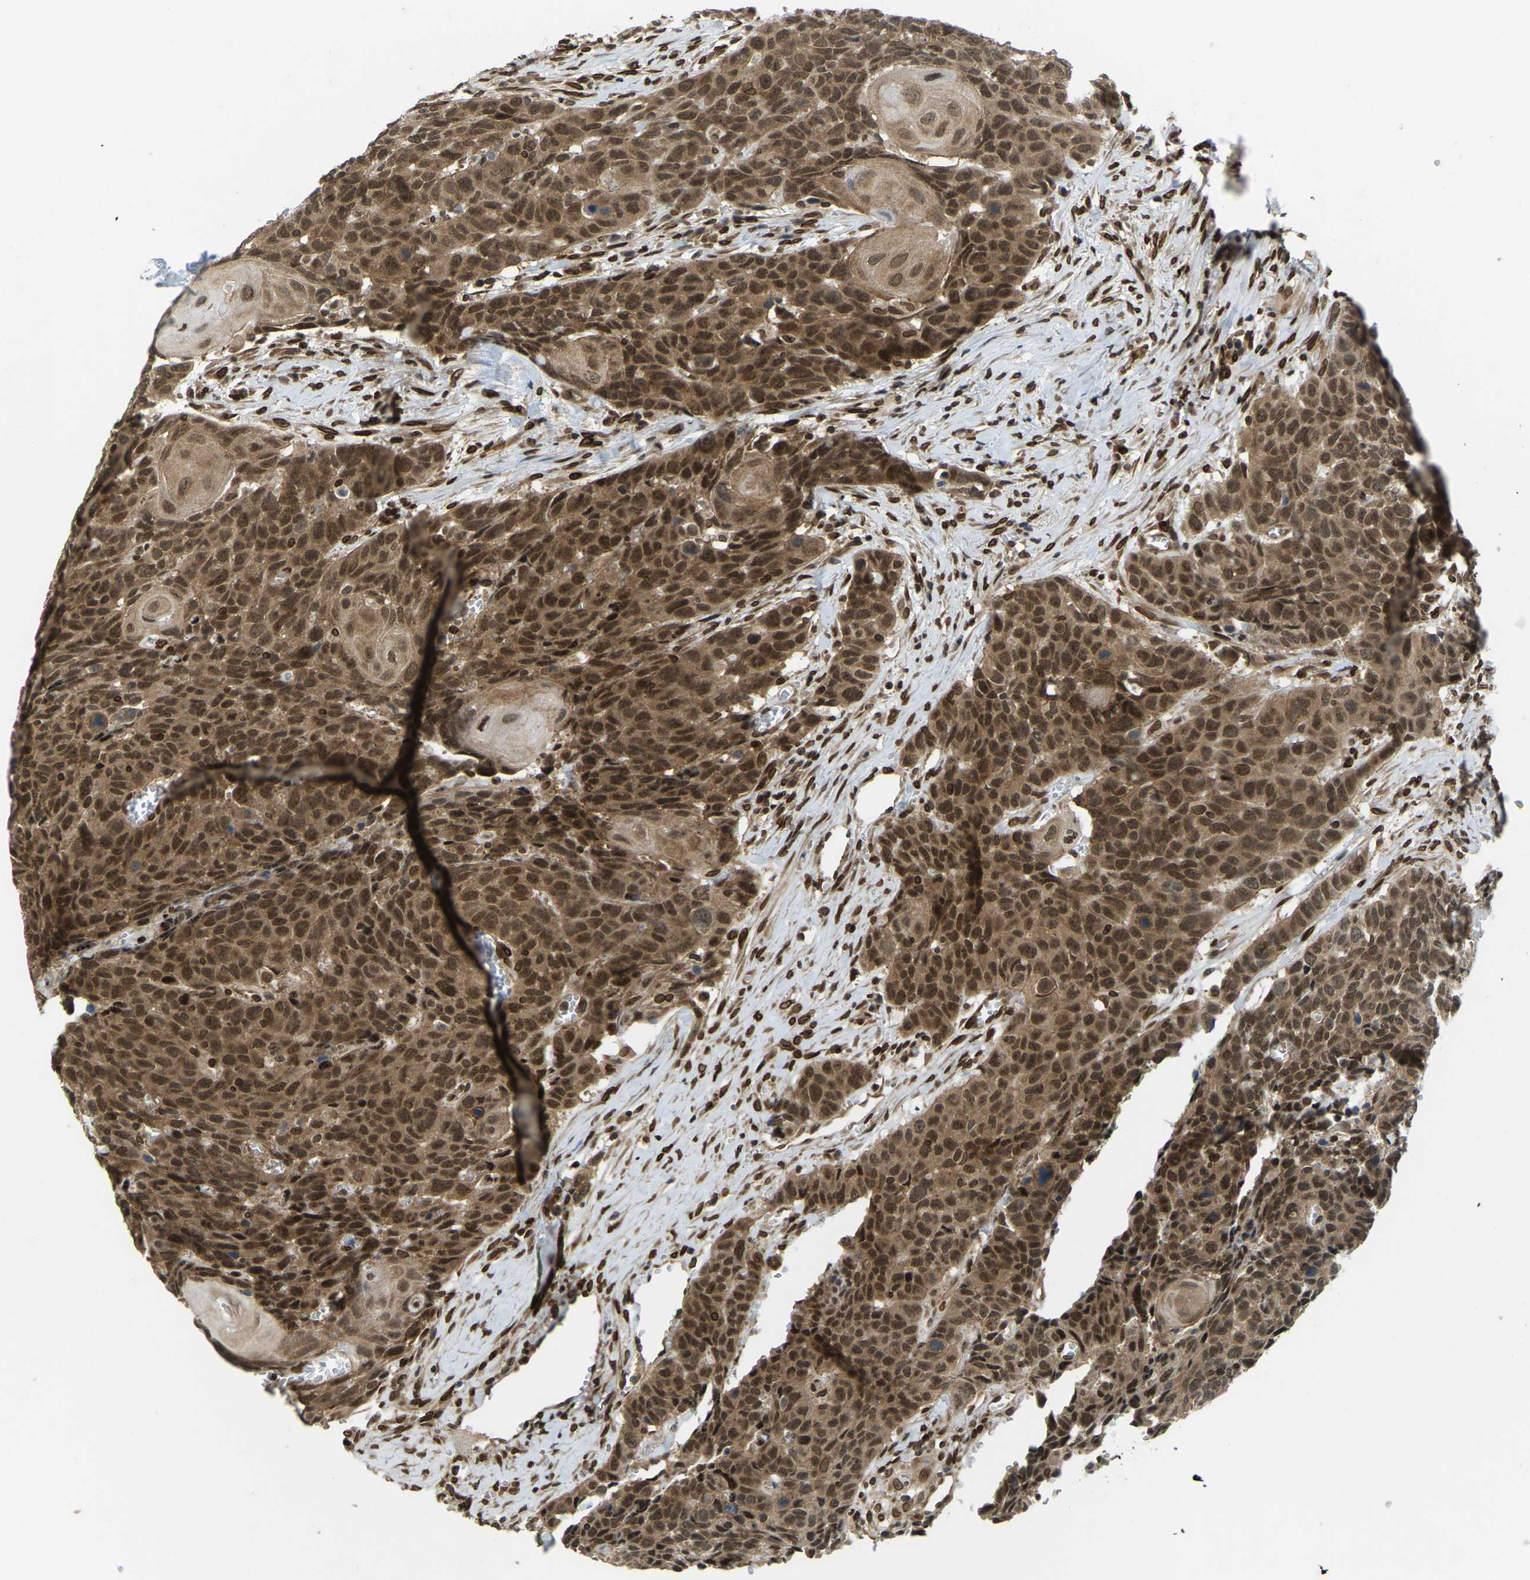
{"staining": {"intensity": "moderate", "quantity": ">75%", "location": "cytoplasmic/membranous,nuclear"}, "tissue": "head and neck cancer", "cell_type": "Tumor cells", "image_type": "cancer", "snomed": [{"axis": "morphology", "description": "Squamous cell carcinoma, NOS"}, {"axis": "topography", "description": "Head-Neck"}], "caption": "A micrograph of head and neck squamous cell carcinoma stained for a protein shows moderate cytoplasmic/membranous and nuclear brown staining in tumor cells. Nuclei are stained in blue.", "gene": "SYNE1", "patient": {"sex": "male", "age": 66}}